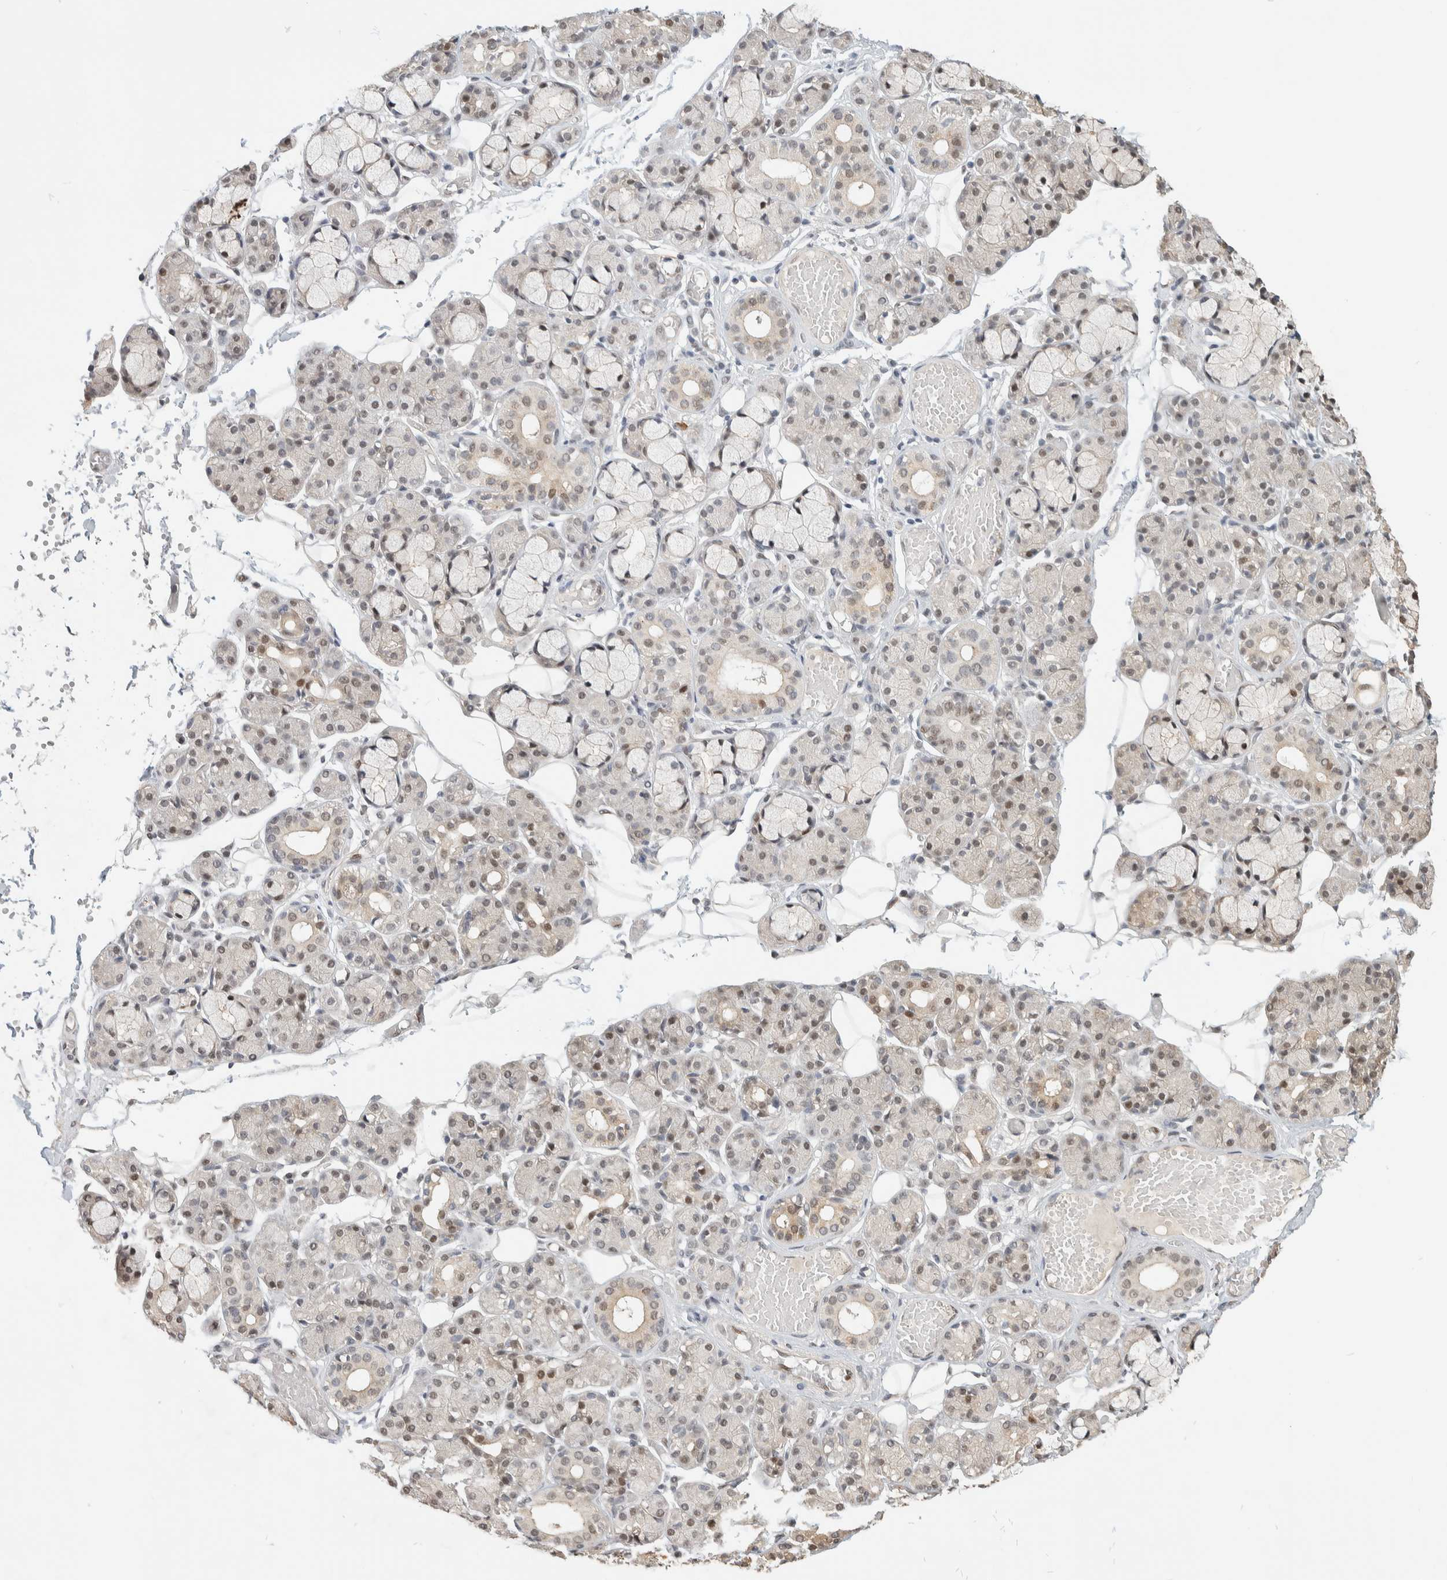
{"staining": {"intensity": "weak", "quantity": "25%-75%", "location": "nuclear"}, "tissue": "salivary gland", "cell_type": "Glandular cells", "image_type": "normal", "snomed": [{"axis": "morphology", "description": "Normal tissue, NOS"}, {"axis": "topography", "description": "Salivary gland"}], "caption": "Protein analysis of normal salivary gland displays weak nuclear staining in approximately 25%-75% of glandular cells.", "gene": "PUS7", "patient": {"sex": "male", "age": 63}}